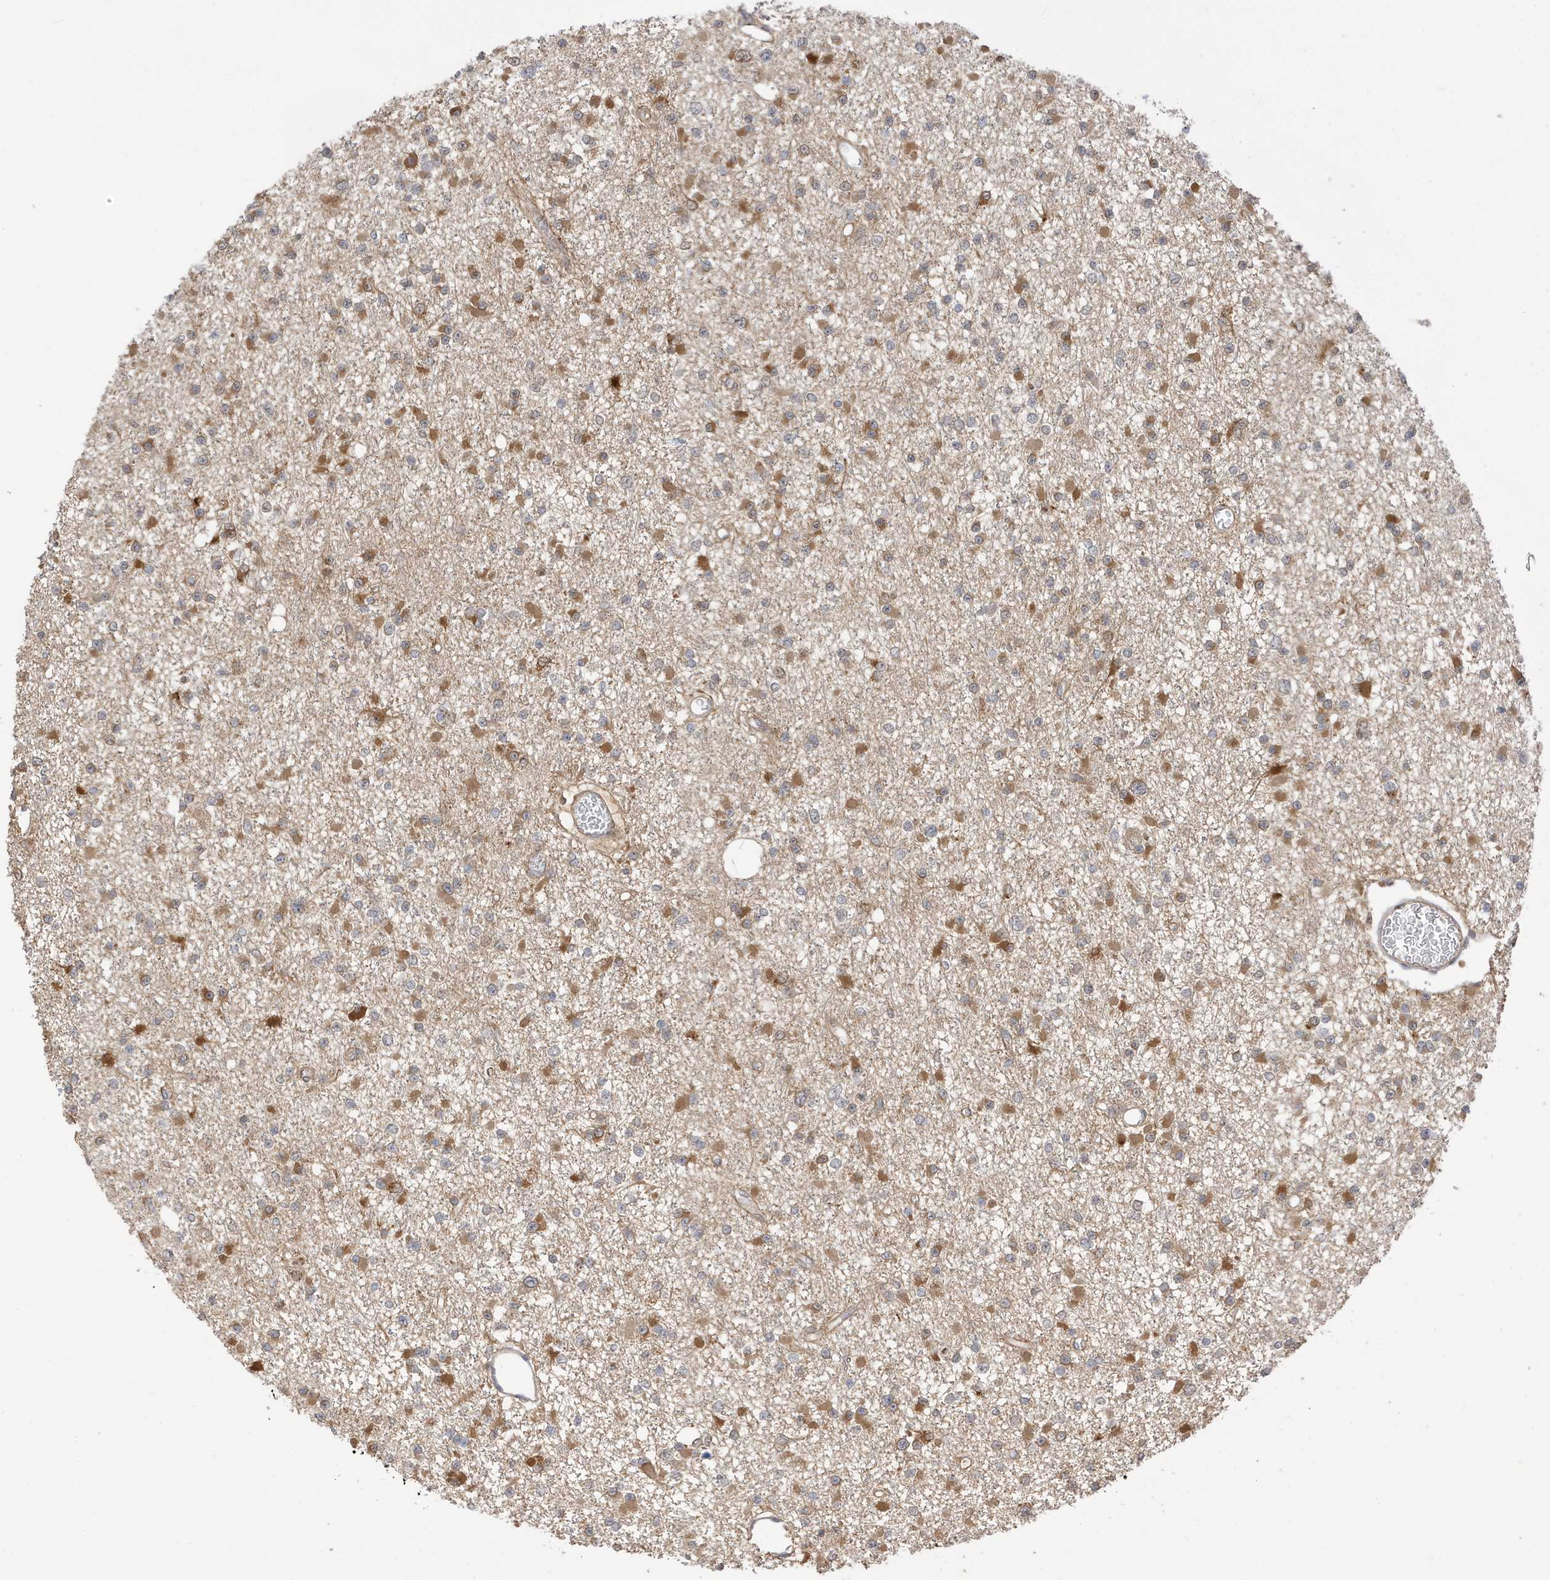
{"staining": {"intensity": "moderate", "quantity": "25%-75%", "location": "cytoplasmic/membranous"}, "tissue": "glioma", "cell_type": "Tumor cells", "image_type": "cancer", "snomed": [{"axis": "morphology", "description": "Glioma, malignant, Low grade"}, {"axis": "topography", "description": "Brain"}], "caption": "This image demonstrates glioma stained with immunohistochemistry (IHC) to label a protein in brown. The cytoplasmic/membranous of tumor cells show moderate positivity for the protein. Nuclei are counter-stained blue.", "gene": "TAB3", "patient": {"sex": "female", "age": 22}}